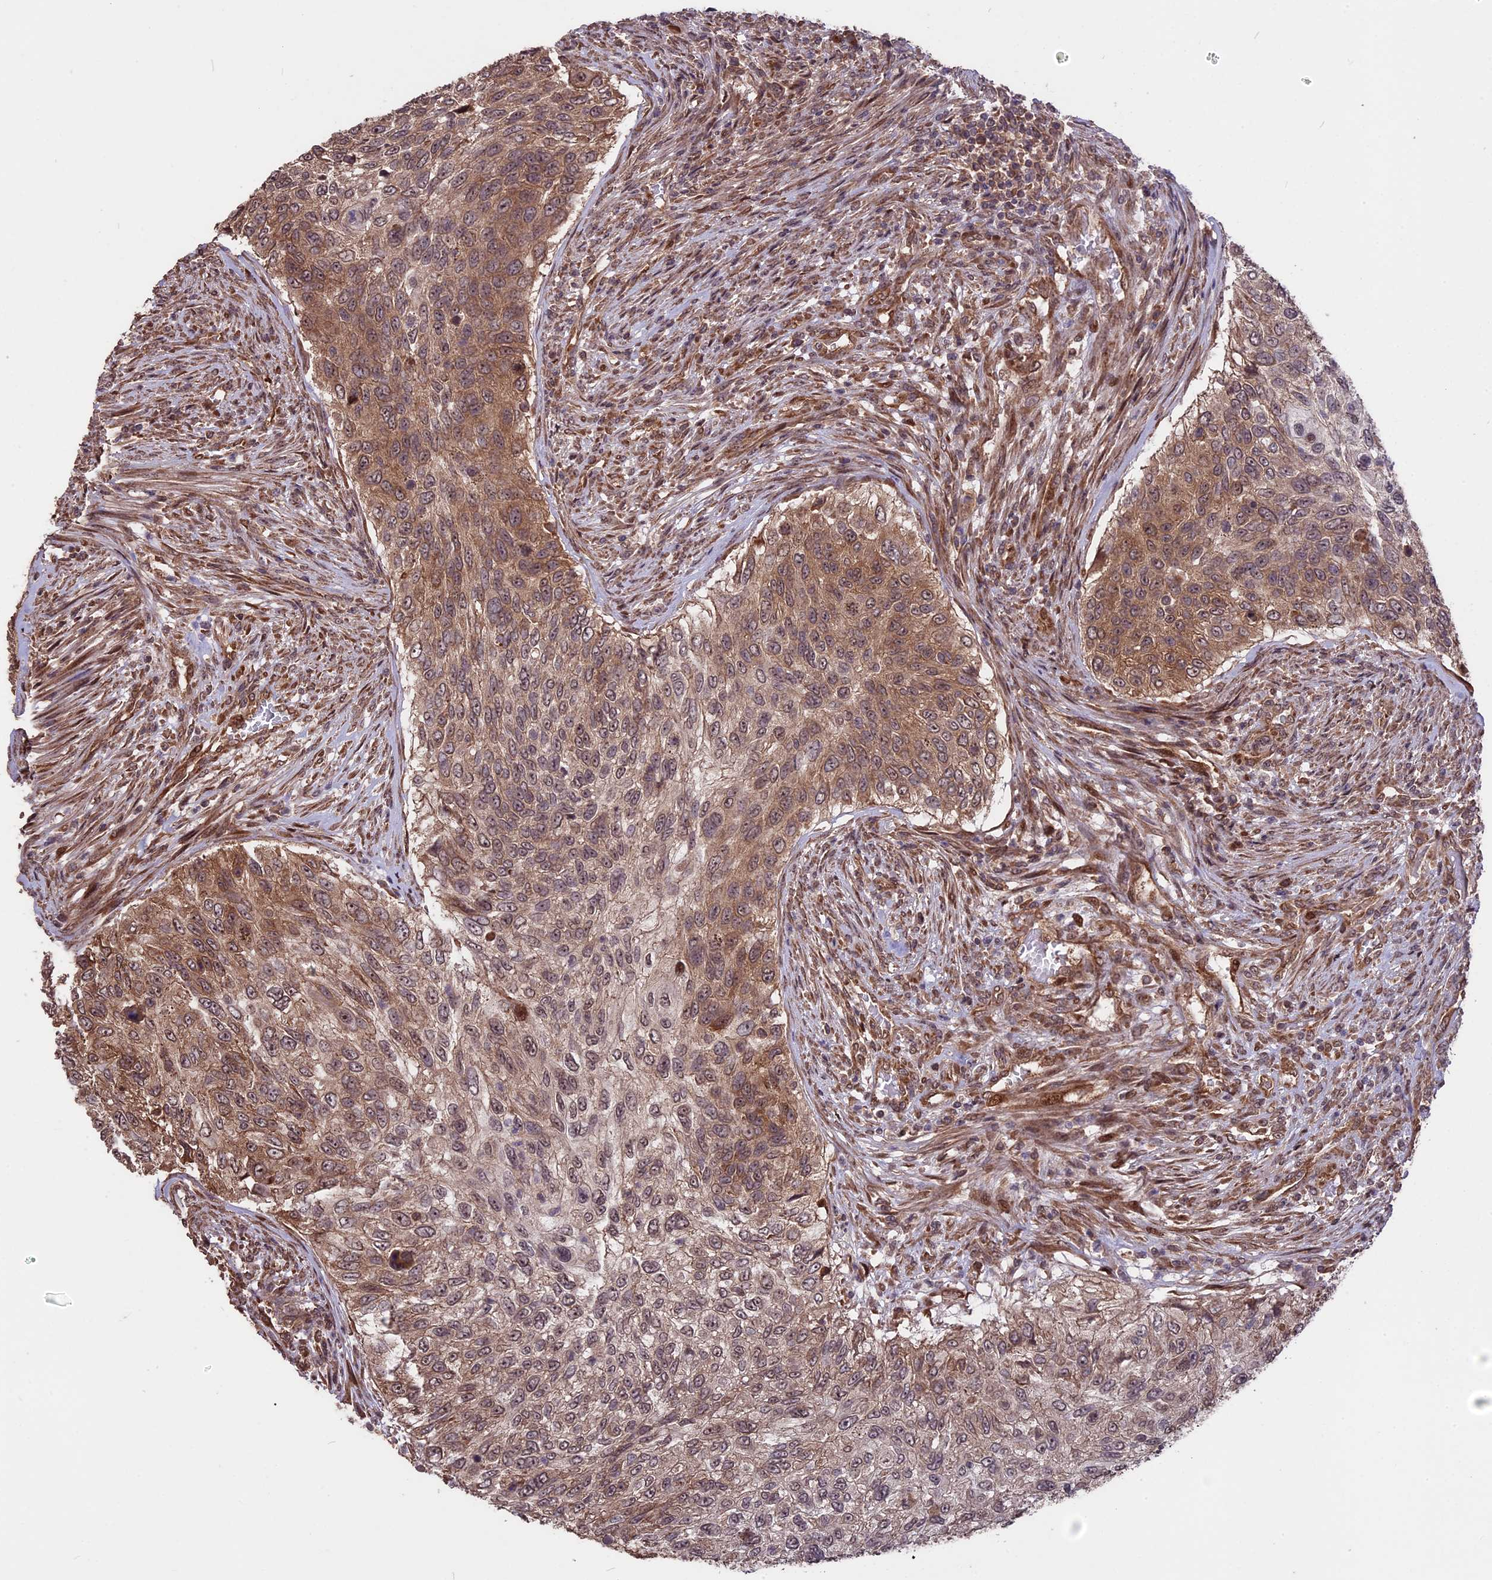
{"staining": {"intensity": "moderate", "quantity": ">75%", "location": "cytoplasmic/membranous,nuclear"}, "tissue": "urothelial cancer", "cell_type": "Tumor cells", "image_type": "cancer", "snomed": [{"axis": "morphology", "description": "Urothelial carcinoma, High grade"}, {"axis": "topography", "description": "Urinary bladder"}], "caption": "Immunohistochemistry (IHC) histopathology image of high-grade urothelial carcinoma stained for a protein (brown), which shows medium levels of moderate cytoplasmic/membranous and nuclear staining in approximately >75% of tumor cells.", "gene": "ZNF598", "patient": {"sex": "female", "age": 60}}